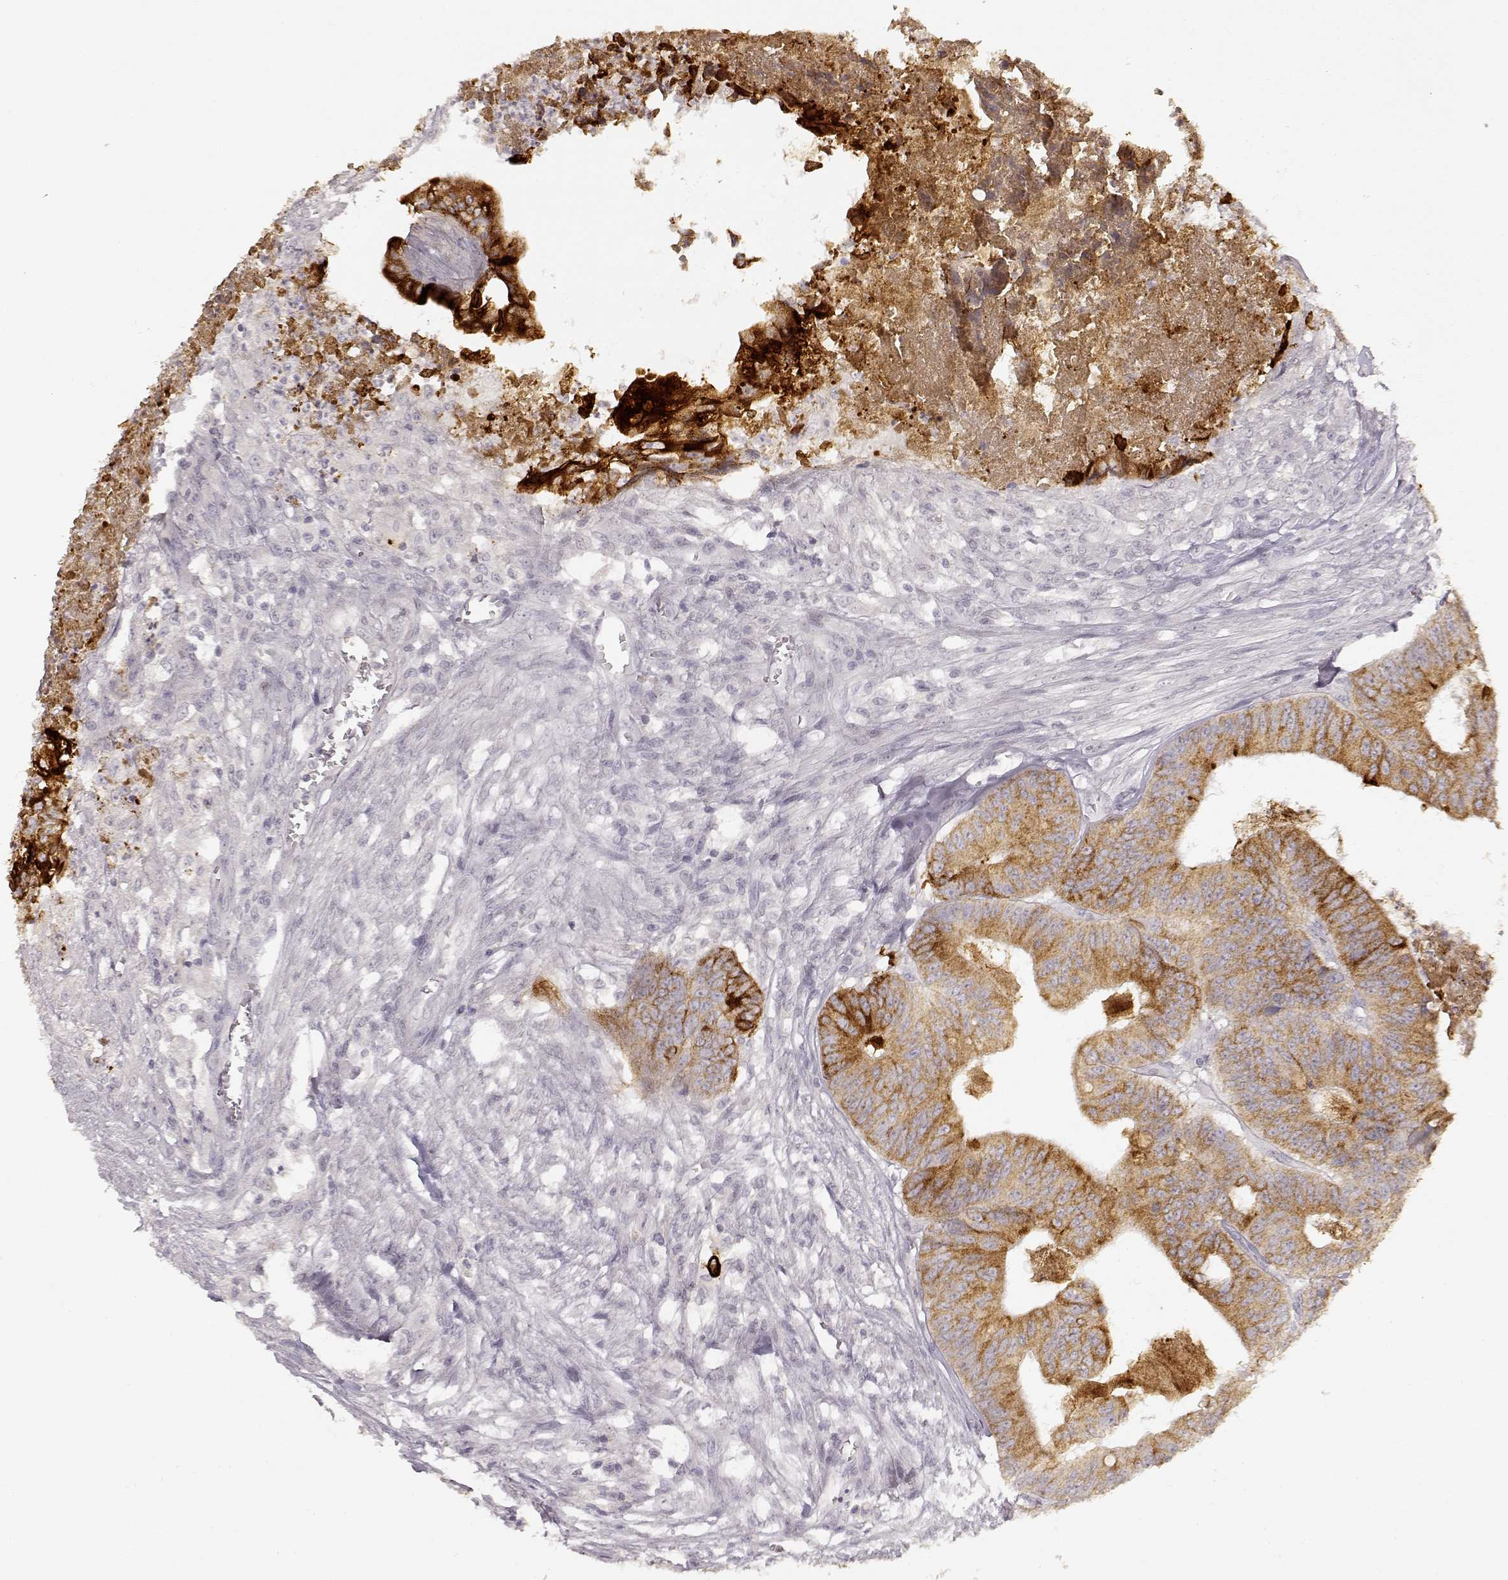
{"staining": {"intensity": "moderate", "quantity": ">75%", "location": "cytoplasmic/membranous"}, "tissue": "colorectal cancer", "cell_type": "Tumor cells", "image_type": "cancer", "snomed": [{"axis": "morphology", "description": "Adenocarcinoma, NOS"}, {"axis": "topography", "description": "Colon"}], "caption": "Protein expression analysis of adenocarcinoma (colorectal) displays moderate cytoplasmic/membranous expression in approximately >75% of tumor cells.", "gene": "LAMC2", "patient": {"sex": "male", "age": 84}}